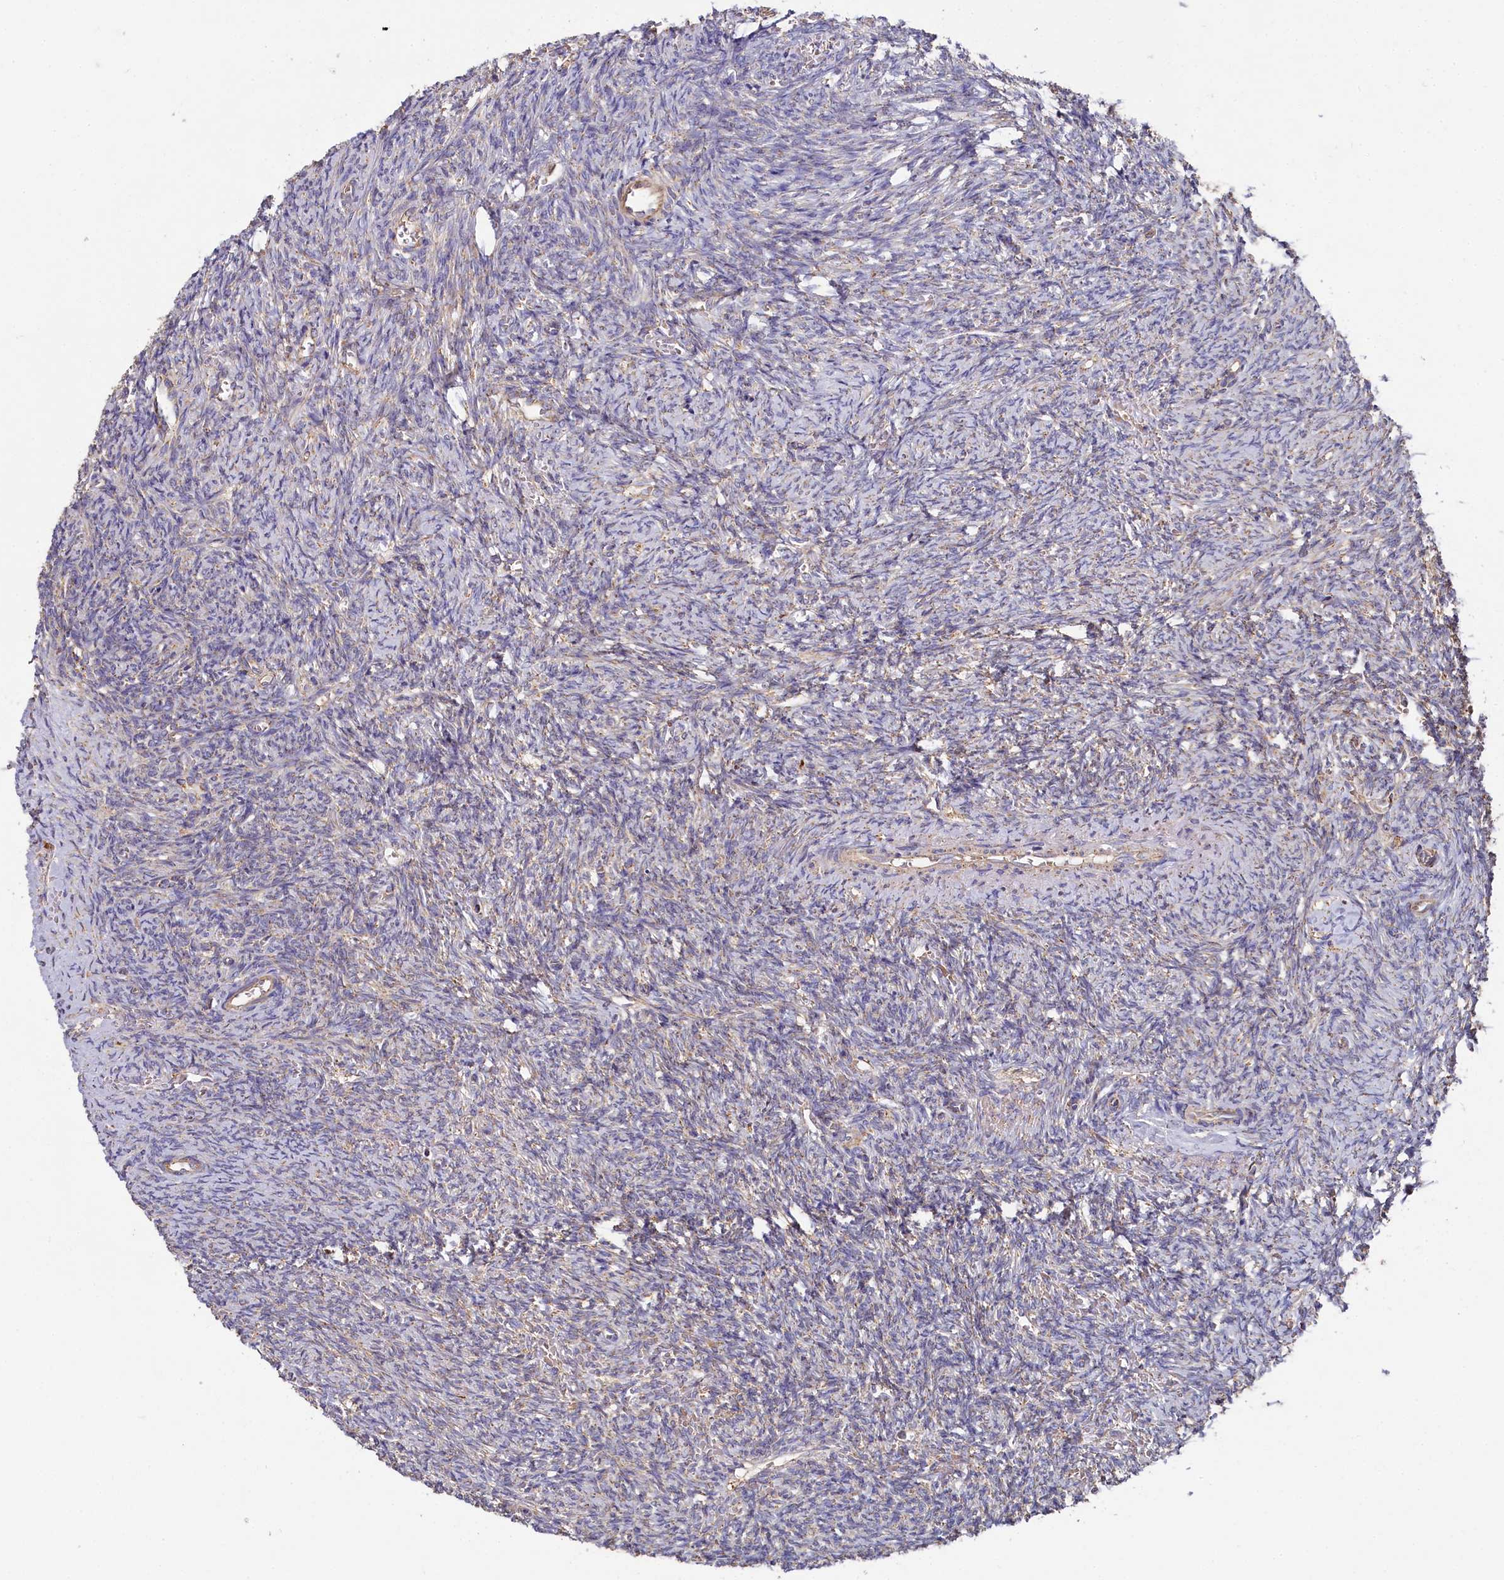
{"staining": {"intensity": "negative", "quantity": "none", "location": "none"}, "tissue": "ovary", "cell_type": "Follicle cells", "image_type": "normal", "snomed": [{"axis": "morphology", "description": "Normal tissue, NOS"}, {"axis": "topography", "description": "Ovary"}], "caption": "High magnification brightfield microscopy of normal ovary stained with DAB (3,3'-diaminobenzidine) (brown) and counterstained with hematoxylin (blue): follicle cells show no significant staining. The staining is performed using DAB brown chromogen with nuclei counter-stained in using hematoxylin.", "gene": "HAUS2", "patient": {"sex": "female", "age": 41}}